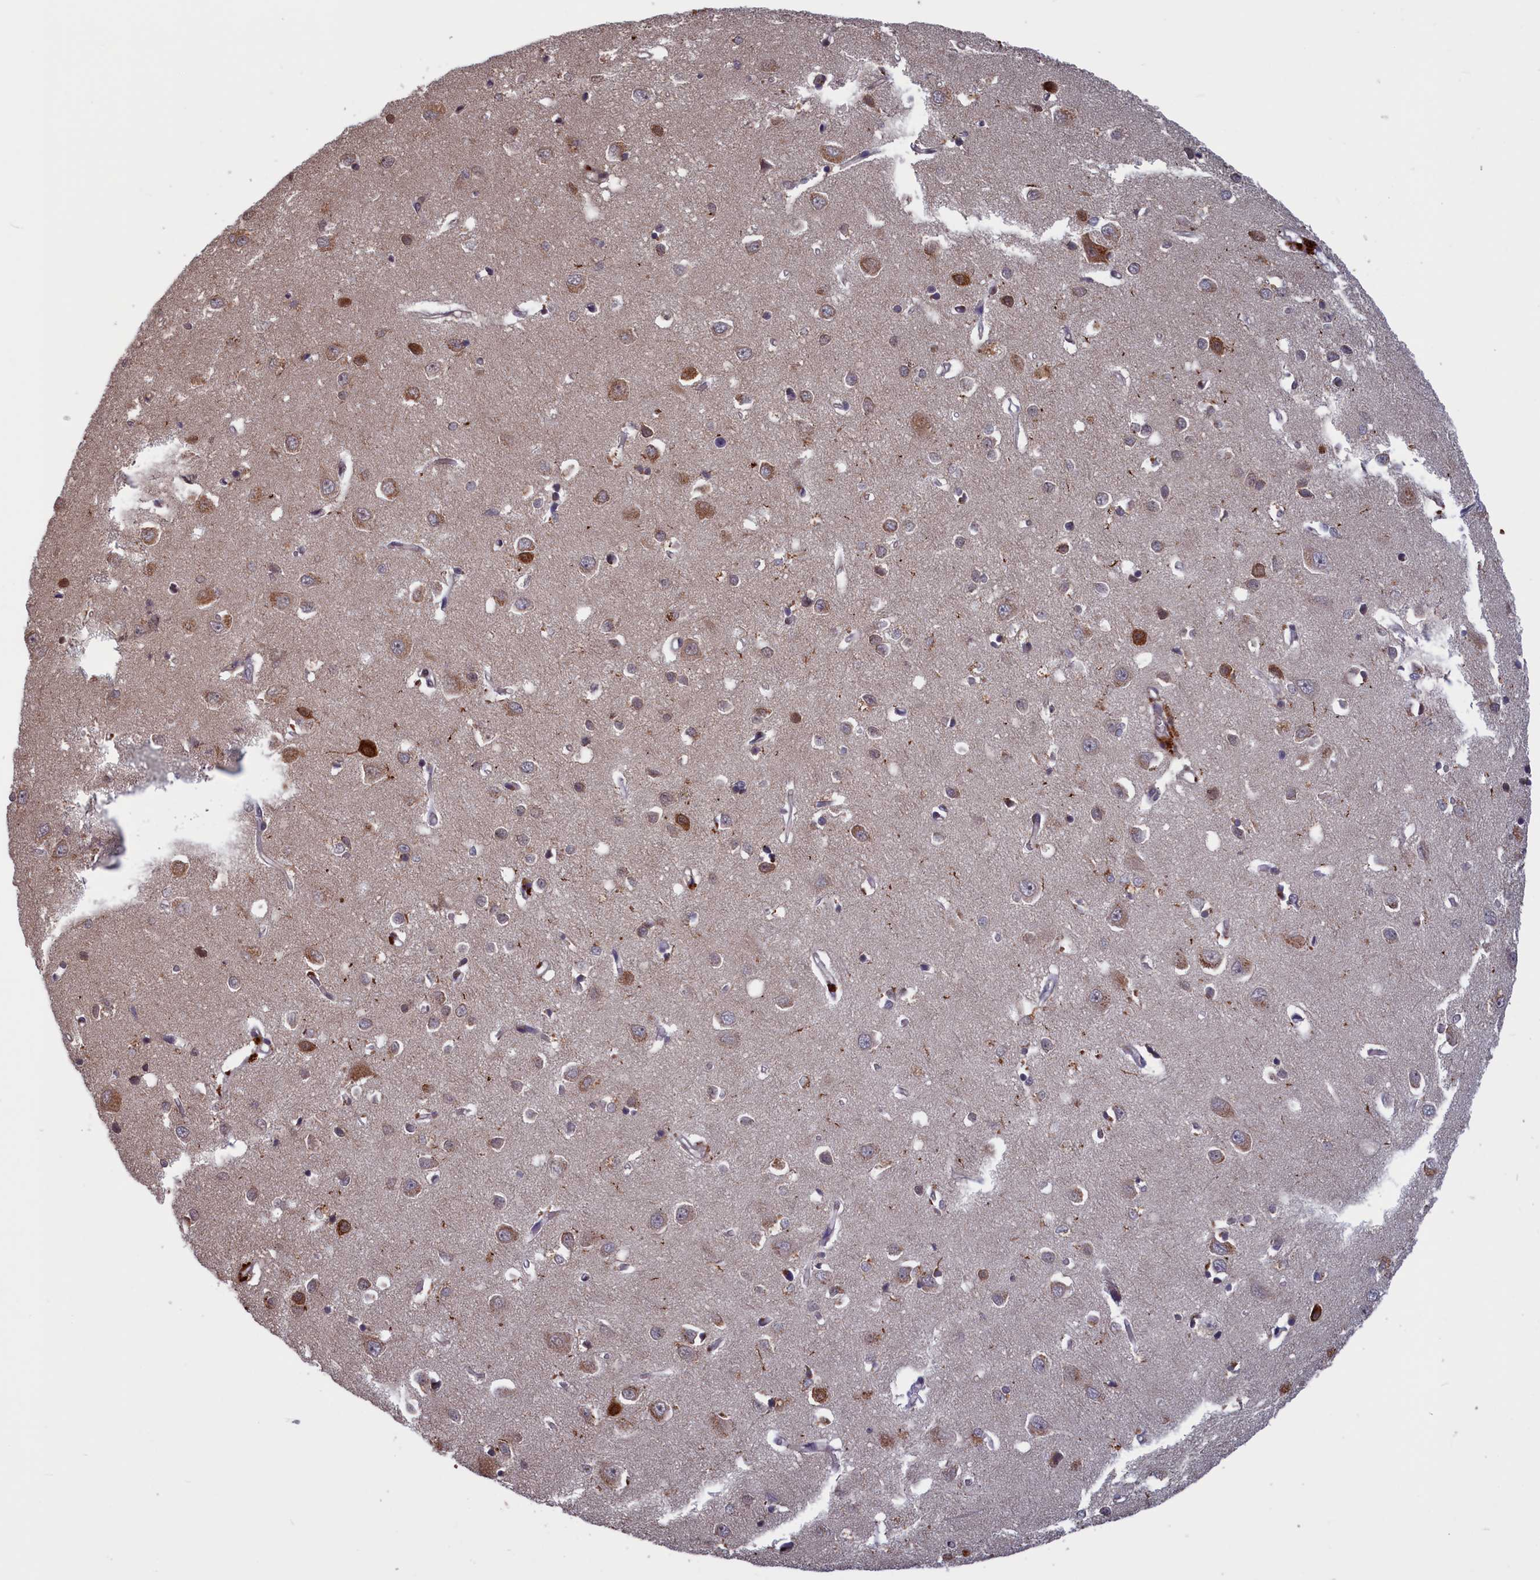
{"staining": {"intensity": "negative", "quantity": "none", "location": "none"}, "tissue": "cerebral cortex", "cell_type": "Endothelial cells", "image_type": "normal", "snomed": [{"axis": "morphology", "description": "Normal tissue, NOS"}, {"axis": "topography", "description": "Cerebral cortex"}], "caption": "Protein analysis of normal cerebral cortex exhibits no significant staining in endothelial cells.", "gene": "CACTIN", "patient": {"sex": "female", "age": 64}}